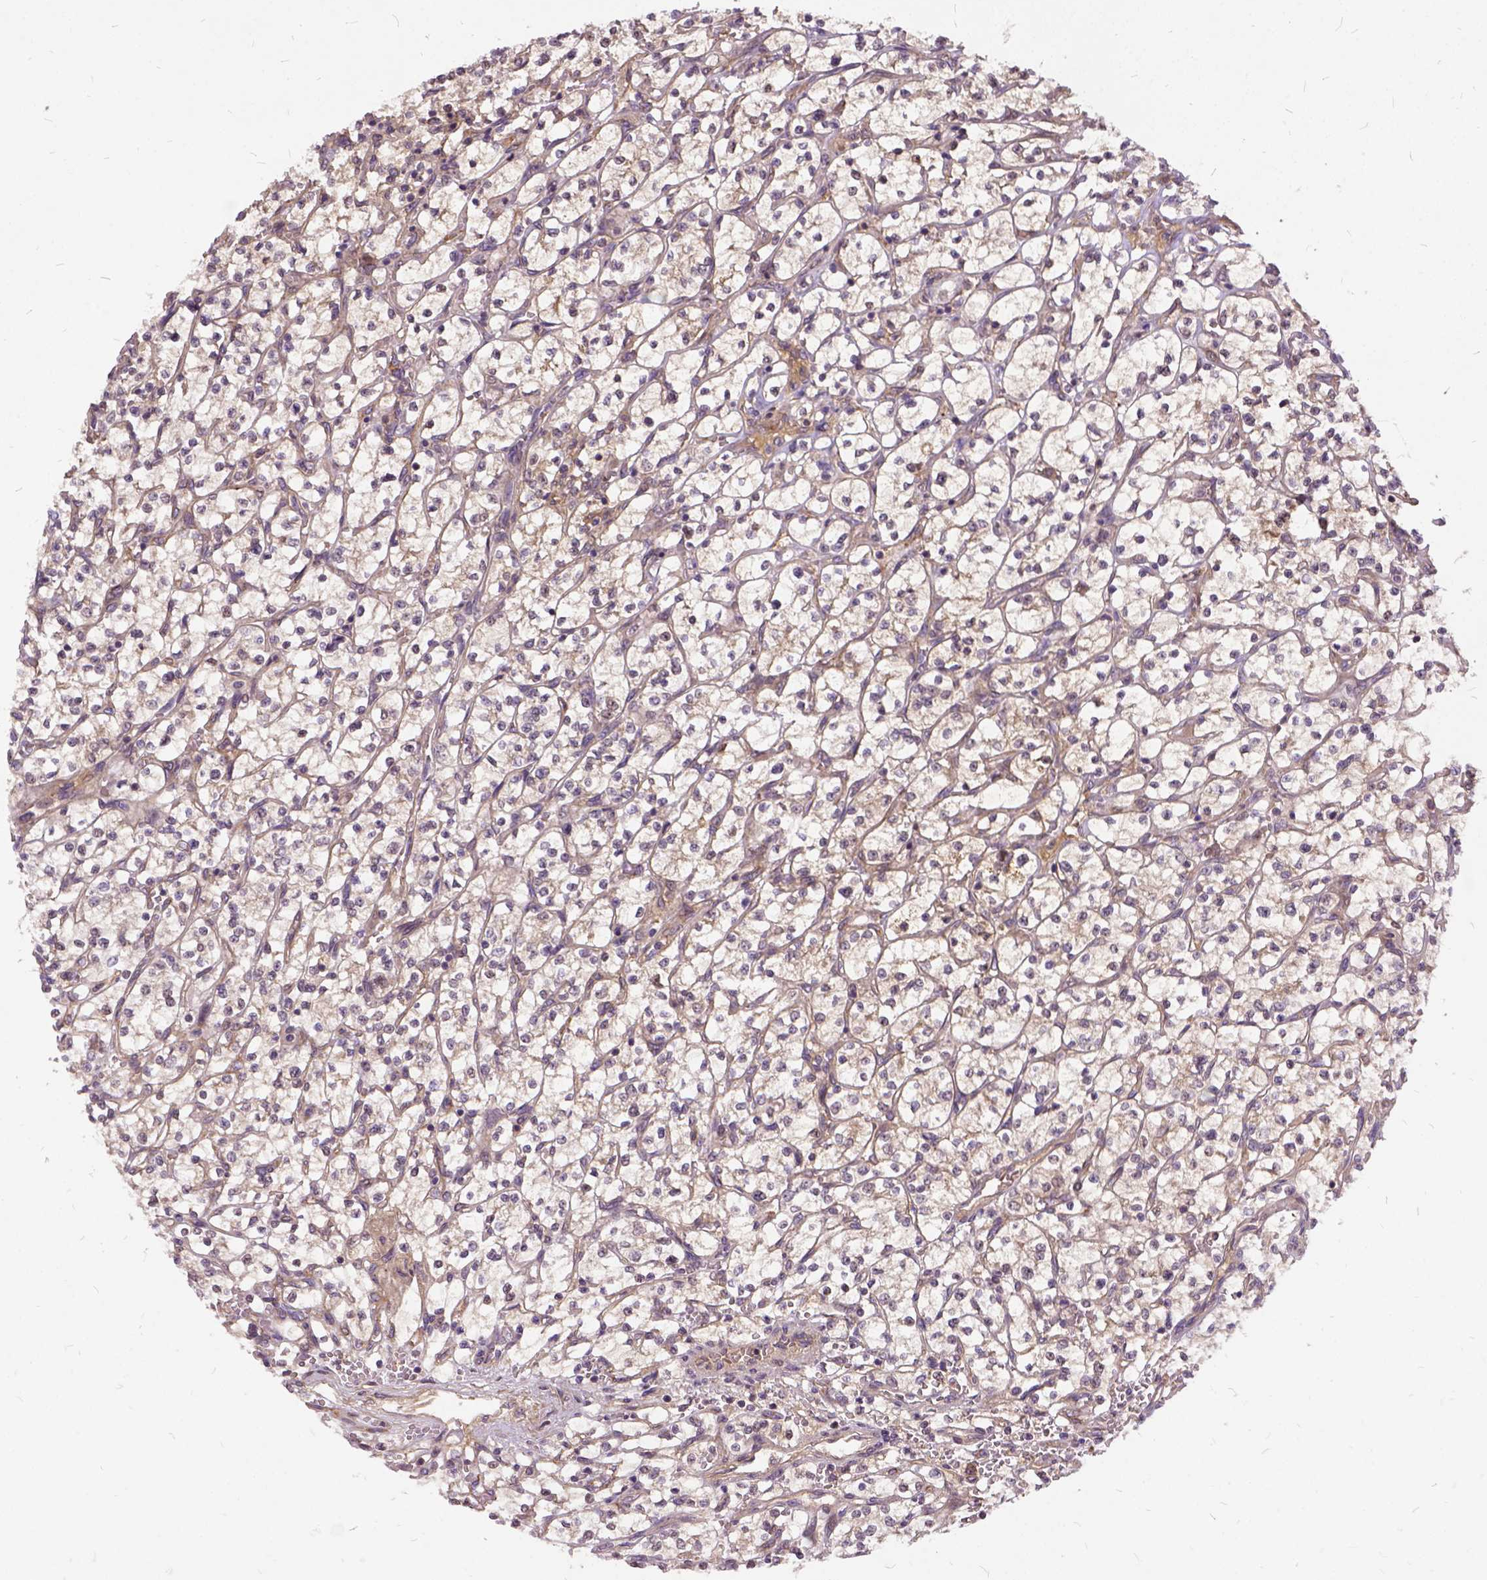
{"staining": {"intensity": "weak", "quantity": ">75%", "location": "cytoplasmic/membranous"}, "tissue": "renal cancer", "cell_type": "Tumor cells", "image_type": "cancer", "snomed": [{"axis": "morphology", "description": "Adenocarcinoma, NOS"}, {"axis": "topography", "description": "Kidney"}], "caption": "Immunohistochemical staining of human renal adenocarcinoma reveals low levels of weak cytoplasmic/membranous staining in approximately >75% of tumor cells.", "gene": "ILRUN", "patient": {"sex": "female", "age": 64}}